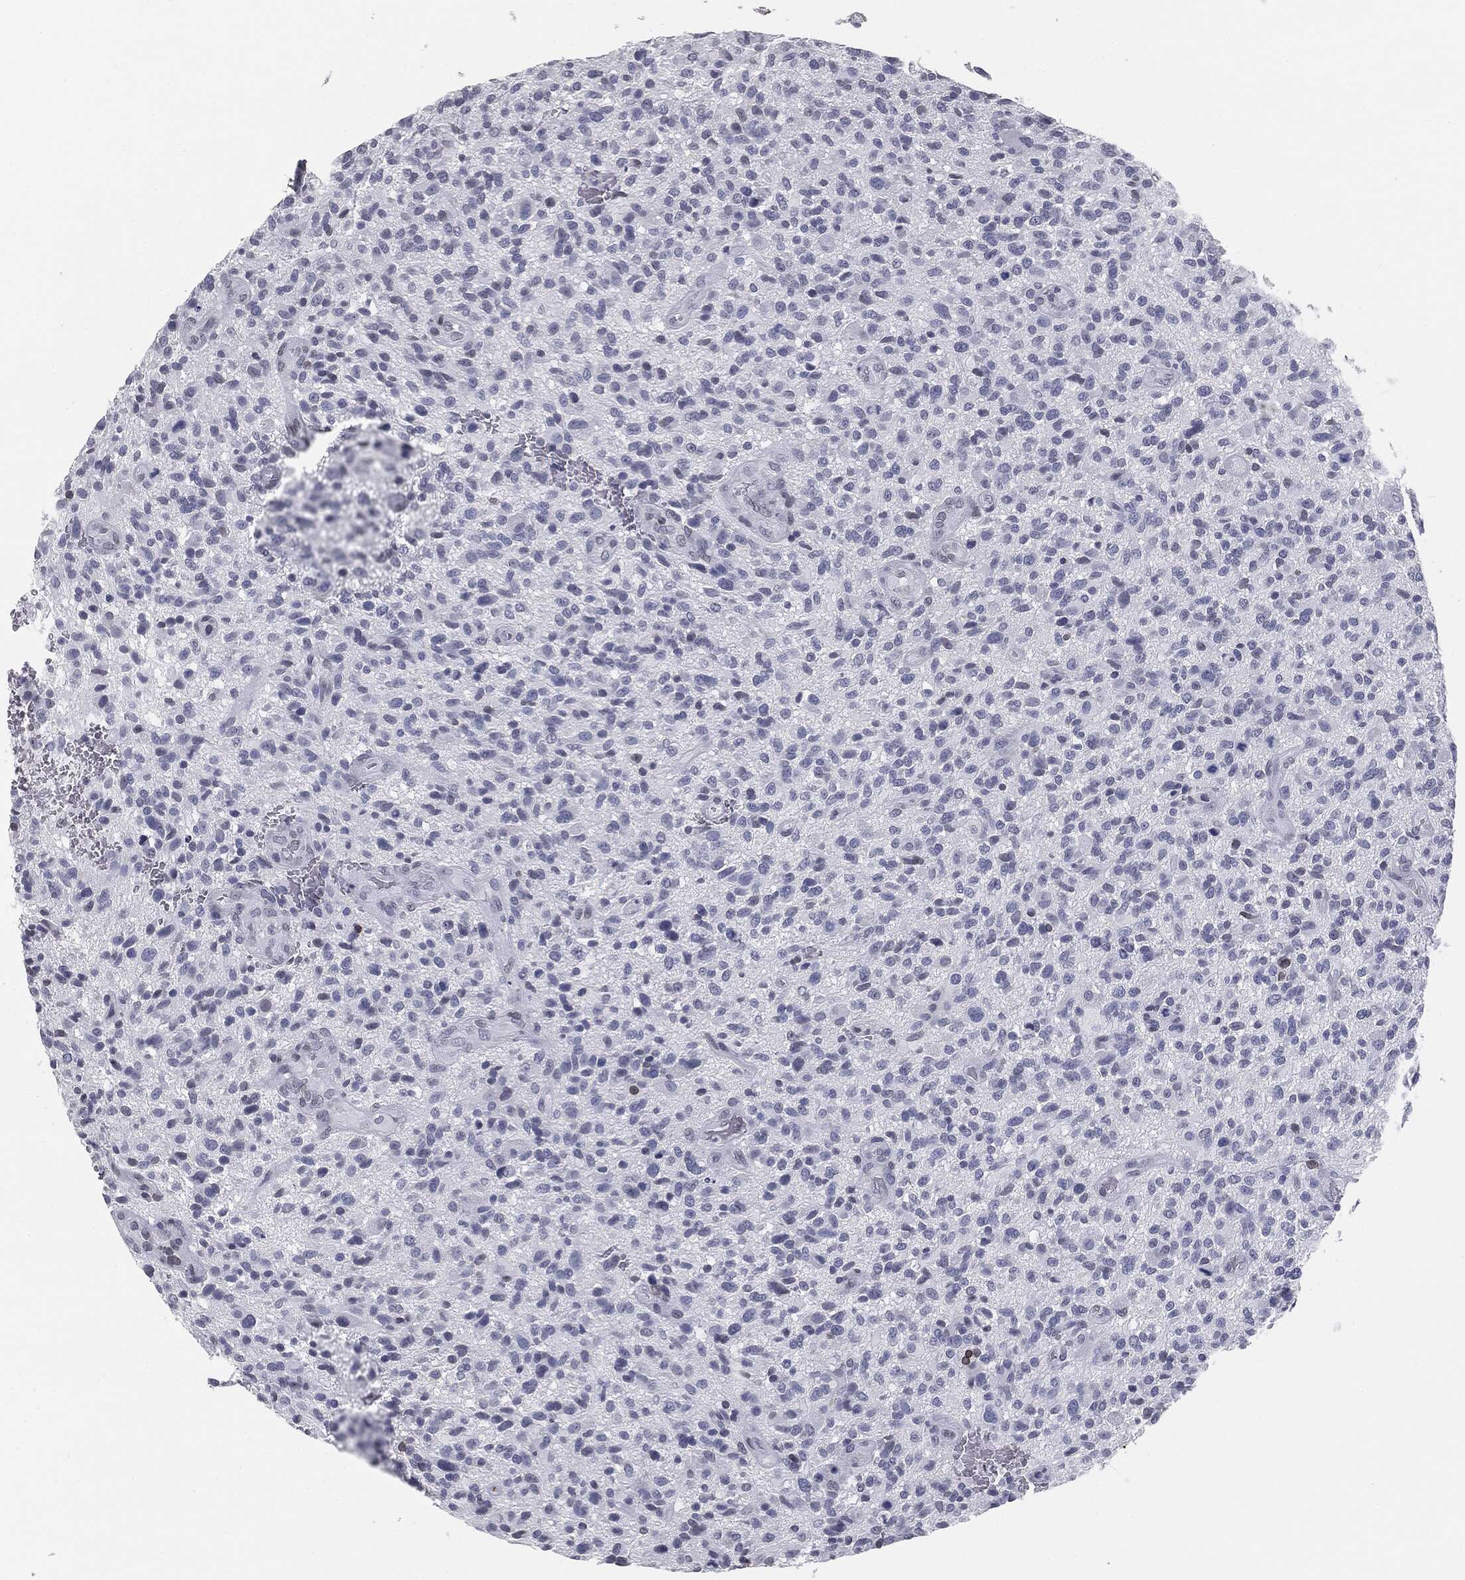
{"staining": {"intensity": "negative", "quantity": "none", "location": "none"}, "tissue": "glioma", "cell_type": "Tumor cells", "image_type": "cancer", "snomed": [{"axis": "morphology", "description": "Glioma, malignant, High grade"}, {"axis": "topography", "description": "Brain"}], "caption": "IHC histopathology image of neoplastic tissue: malignant glioma (high-grade) stained with DAB reveals no significant protein staining in tumor cells. (DAB (3,3'-diaminobenzidine) immunohistochemistry visualized using brightfield microscopy, high magnification).", "gene": "ALDOB", "patient": {"sex": "male", "age": 47}}